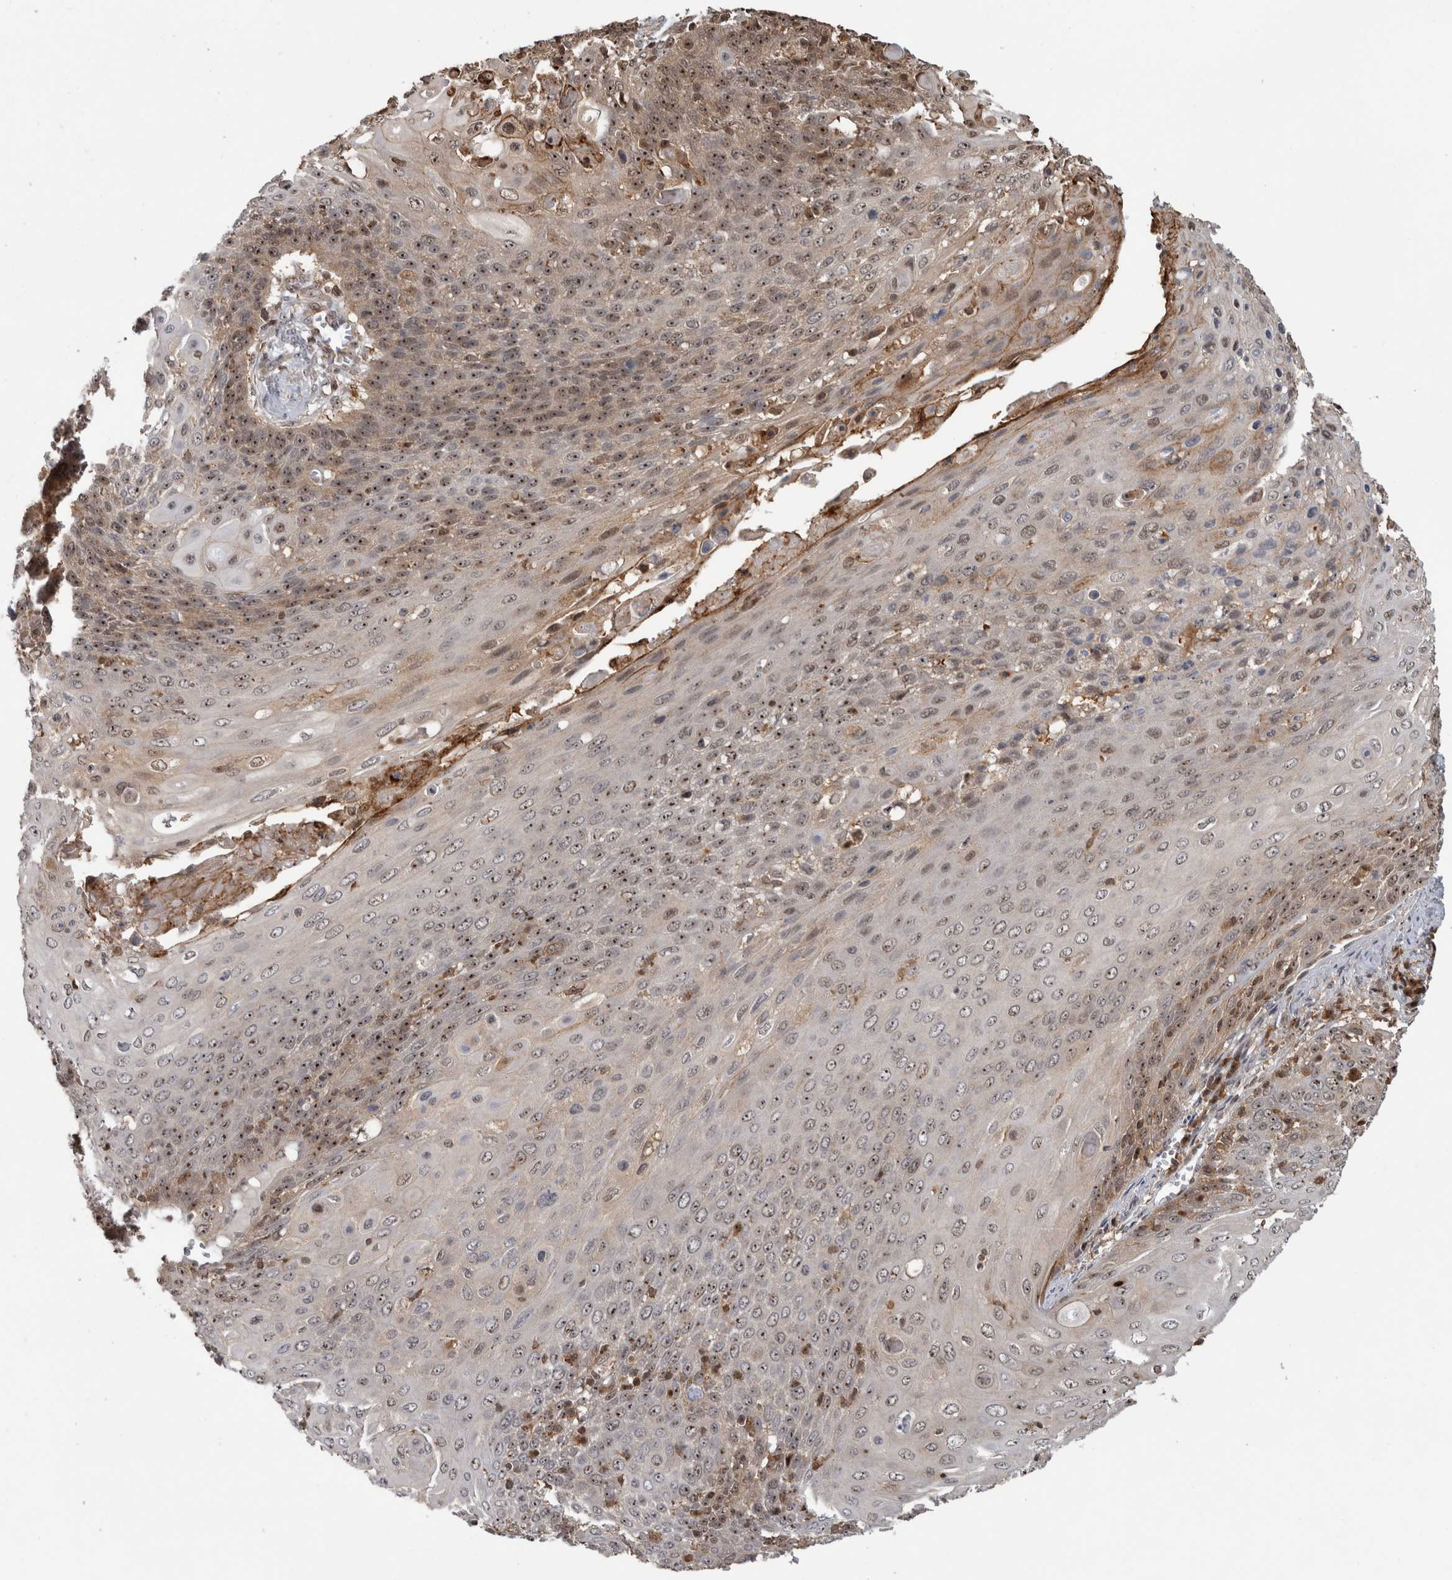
{"staining": {"intensity": "moderate", "quantity": ">75%", "location": "nuclear"}, "tissue": "cervical cancer", "cell_type": "Tumor cells", "image_type": "cancer", "snomed": [{"axis": "morphology", "description": "Squamous cell carcinoma, NOS"}, {"axis": "topography", "description": "Cervix"}], "caption": "High-magnification brightfield microscopy of cervical squamous cell carcinoma stained with DAB (3,3'-diaminobenzidine) (brown) and counterstained with hematoxylin (blue). tumor cells exhibit moderate nuclear expression is seen in about>75% of cells.", "gene": "TDRD7", "patient": {"sex": "female", "age": 39}}